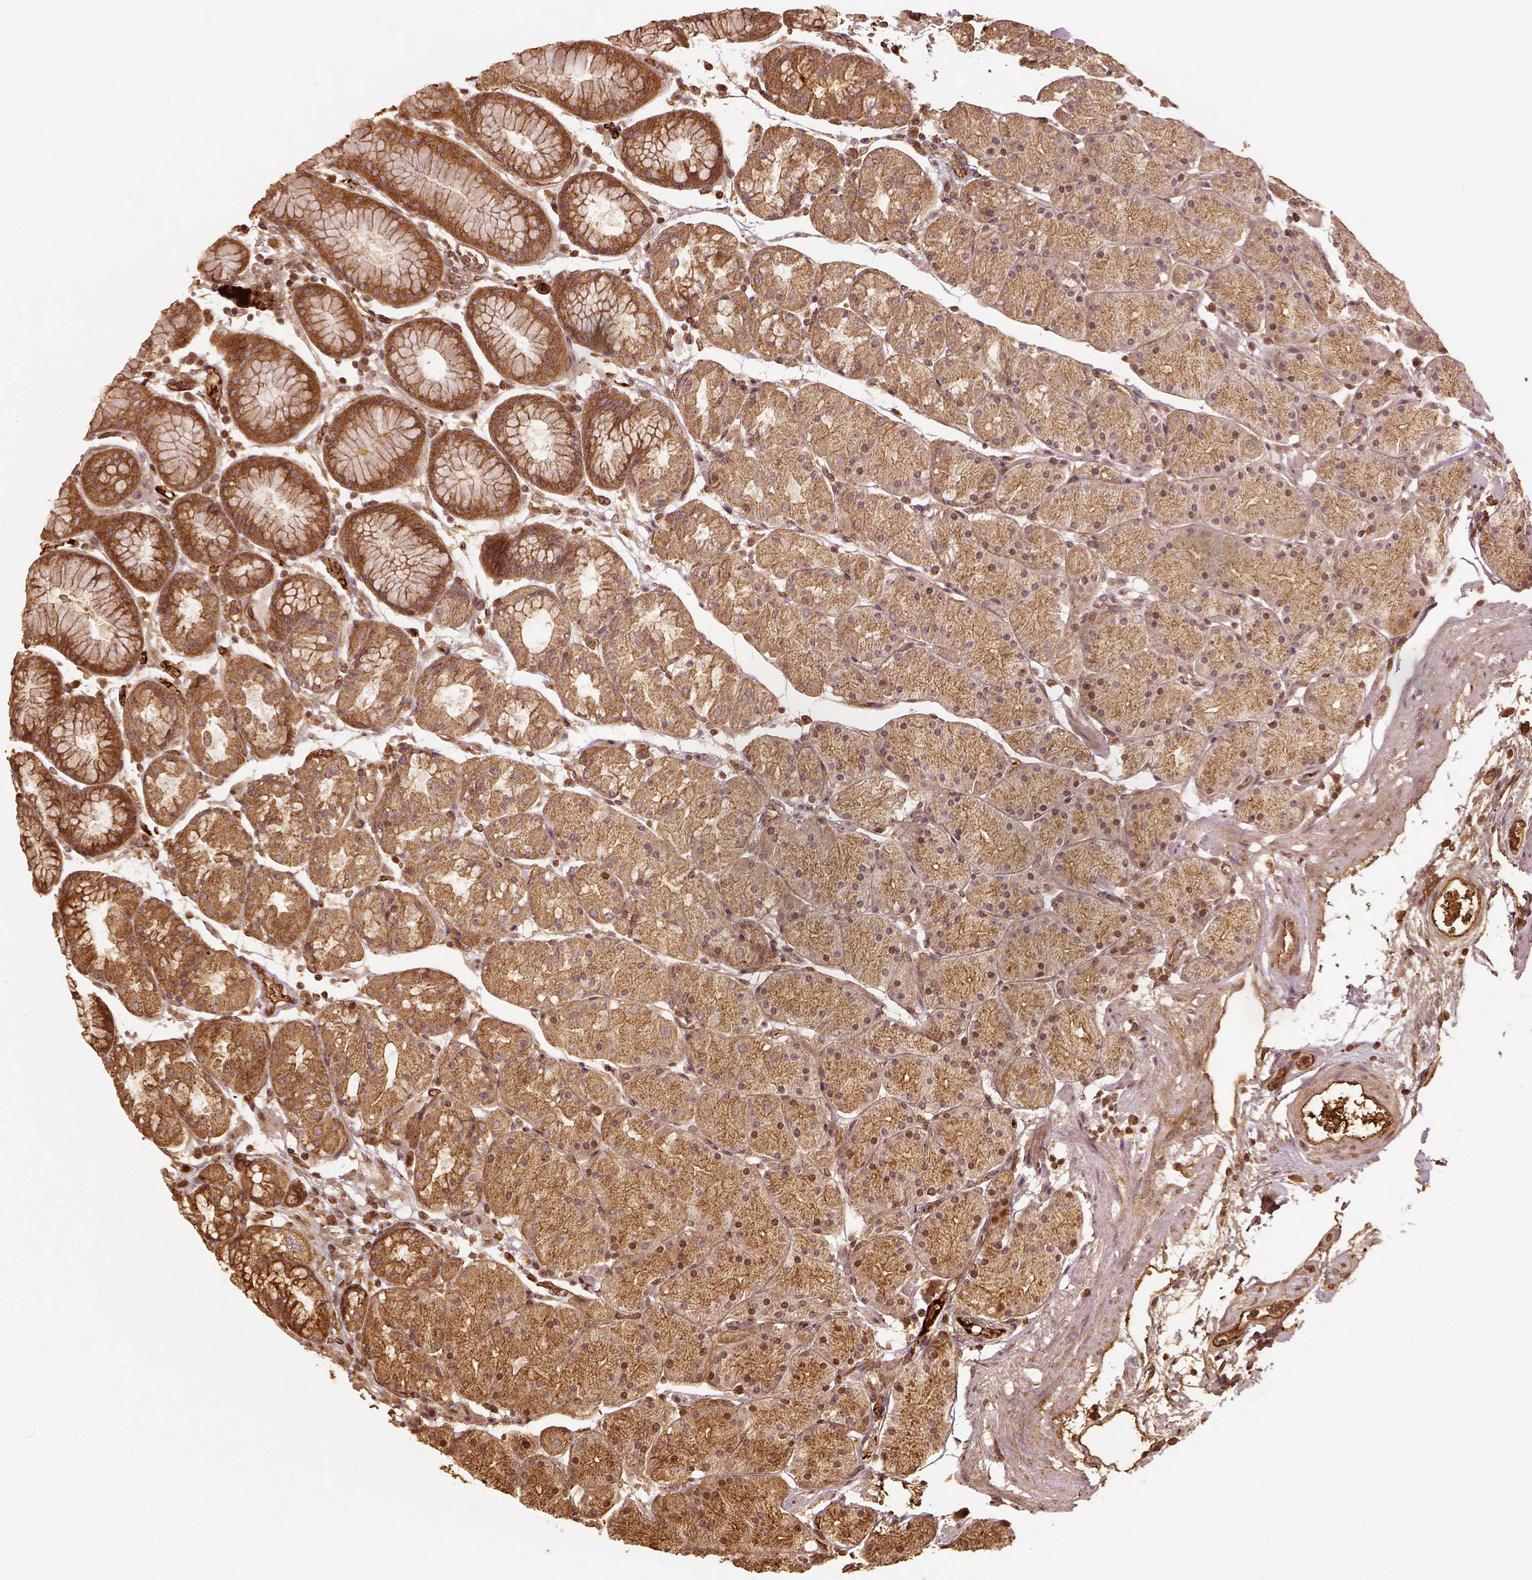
{"staining": {"intensity": "moderate", "quantity": ">75%", "location": "cytoplasmic/membranous"}, "tissue": "stomach", "cell_type": "Glandular cells", "image_type": "normal", "snomed": [{"axis": "morphology", "description": "Normal tissue, NOS"}, {"axis": "topography", "description": "Stomach, upper"}, {"axis": "topography", "description": "Stomach"}], "caption": "Immunohistochemical staining of normal human stomach exhibits >75% levels of moderate cytoplasmic/membranous protein staining in approximately >75% of glandular cells. (Stains: DAB in brown, nuclei in blue, Microscopy: brightfield microscopy at high magnification).", "gene": "VEGFA", "patient": {"sex": "male", "age": 76}}